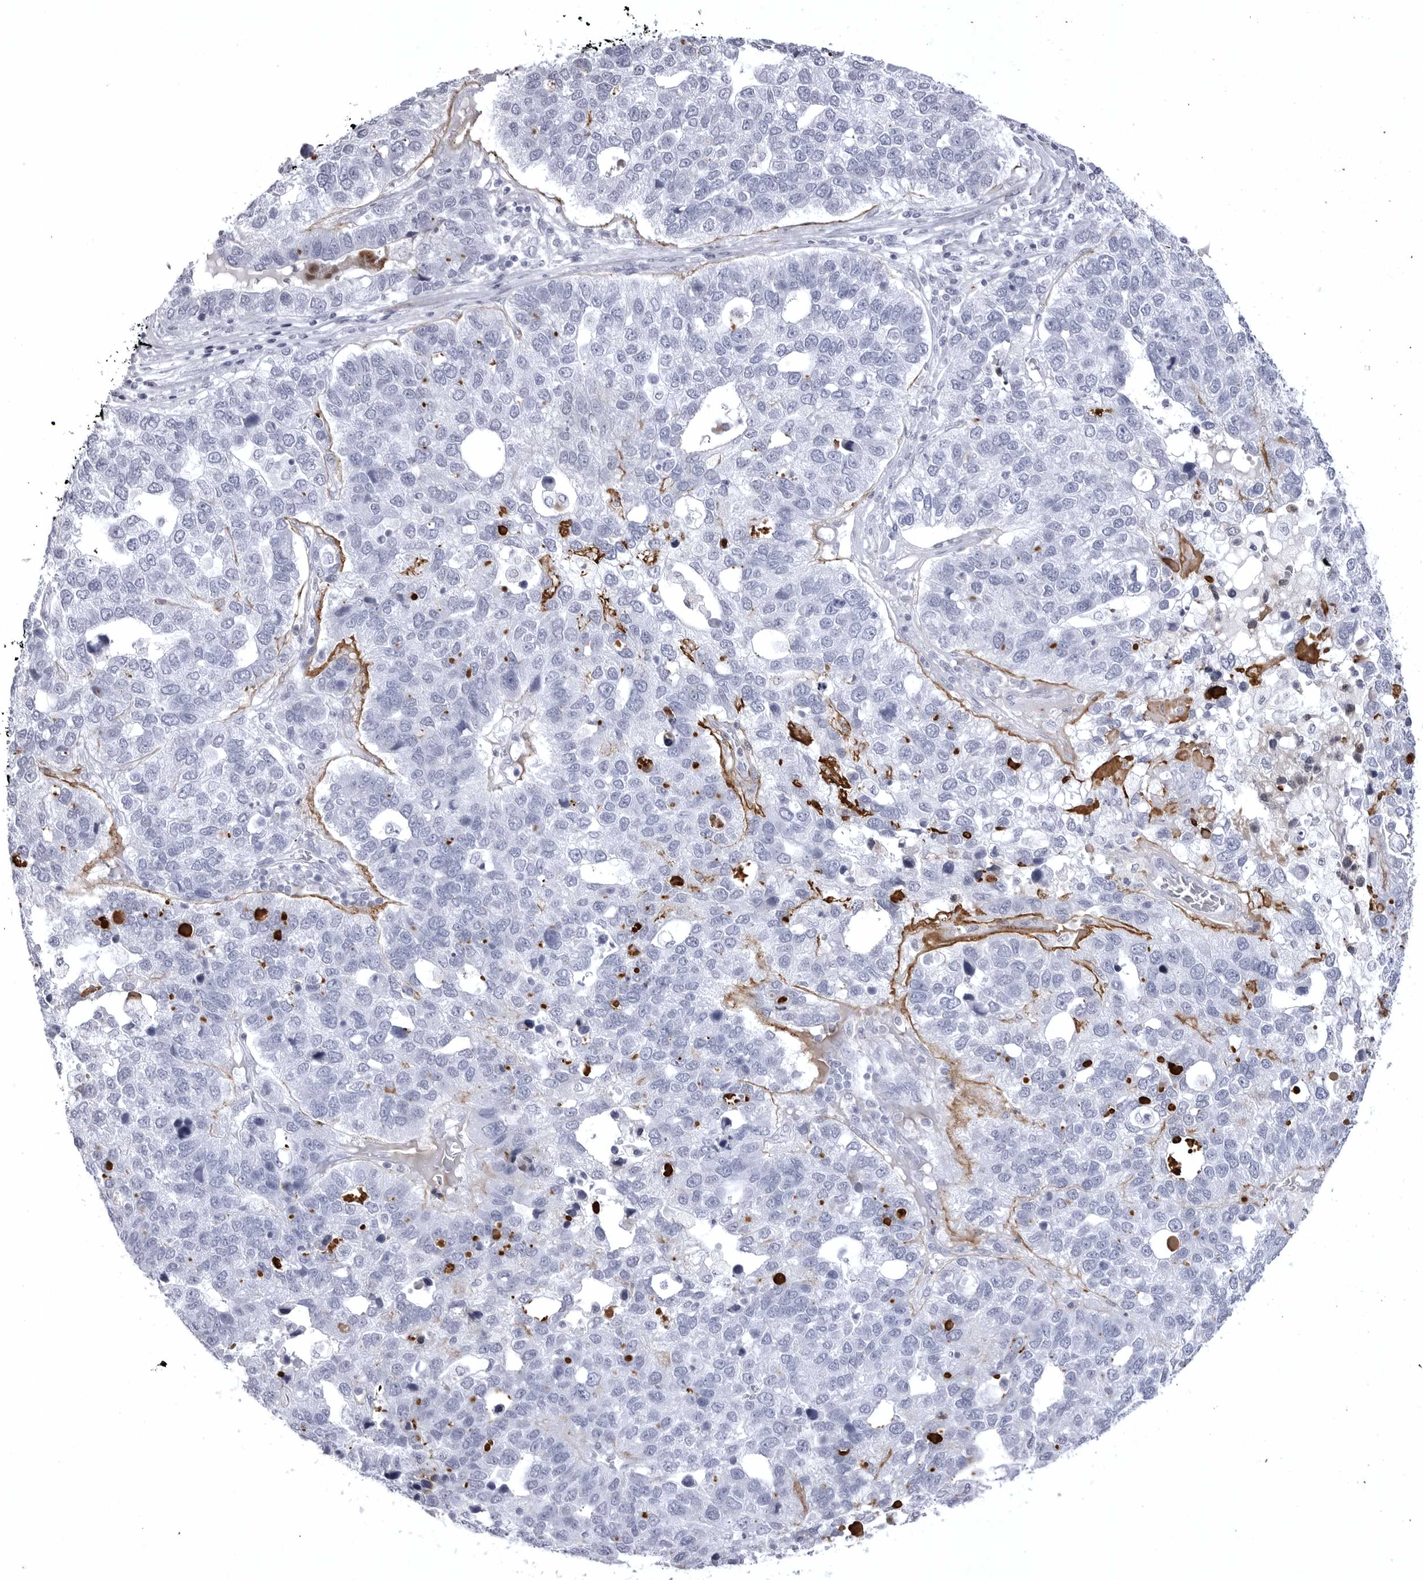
{"staining": {"intensity": "negative", "quantity": "none", "location": "none"}, "tissue": "pancreatic cancer", "cell_type": "Tumor cells", "image_type": "cancer", "snomed": [{"axis": "morphology", "description": "Adenocarcinoma, NOS"}, {"axis": "topography", "description": "Pancreas"}], "caption": "Immunohistochemistry histopathology image of human pancreatic cancer (adenocarcinoma) stained for a protein (brown), which demonstrates no expression in tumor cells. Brightfield microscopy of immunohistochemistry stained with DAB (brown) and hematoxylin (blue), captured at high magnification.", "gene": "COL26A1", "patient": {"sex": "female", "age": 61}}